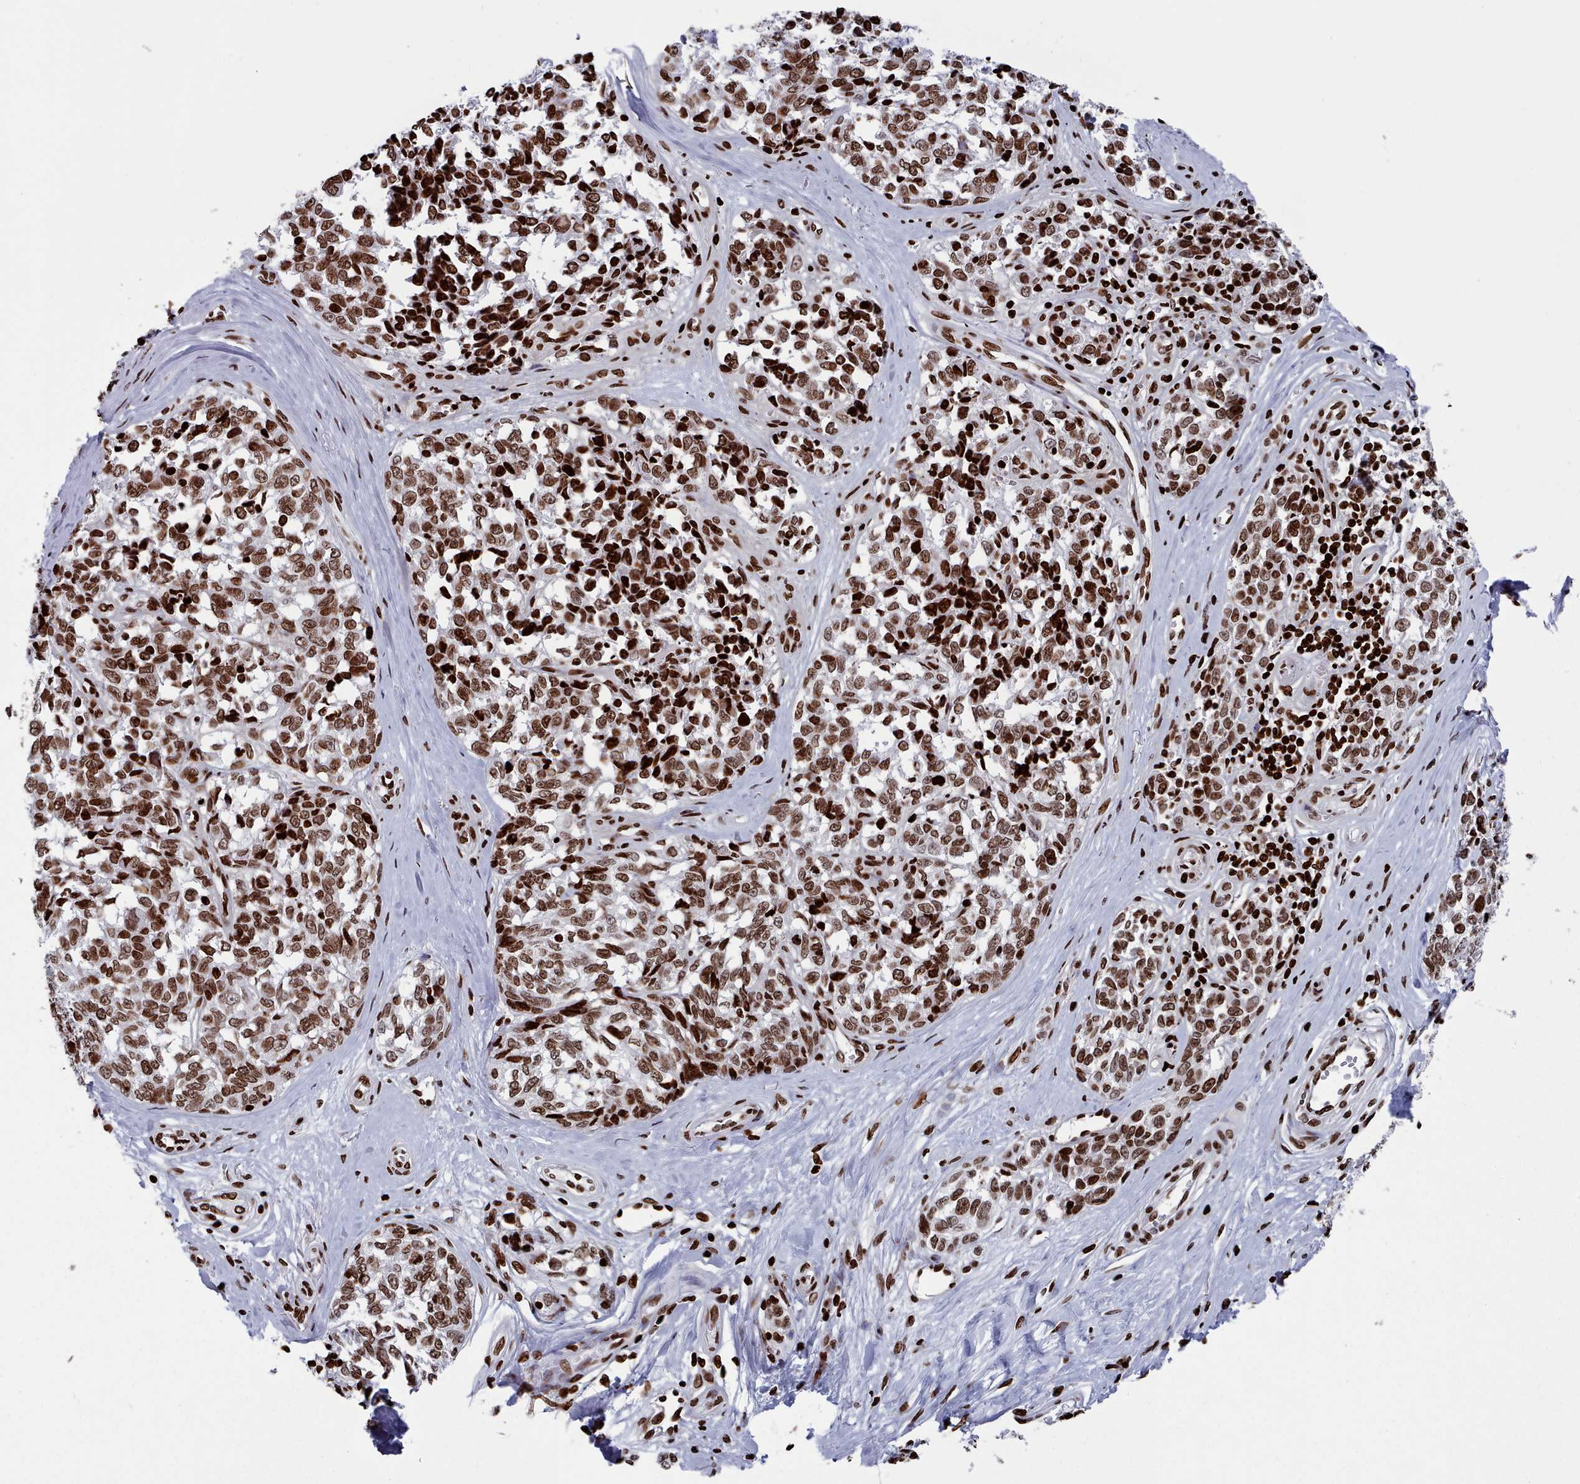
{"staining": {"intensity": "strong", "quantity": ">75%", "location": "cytoplasmic/membranous,nuclear"}, "tissue": "melanoma", "cell_type": "Tumor cells", "image_type": "cancer", "snomed": [{"axis": "morphology", "description": "Normal tissue, NOS"}, {"axis": "morphology", "description": "Malignant melanoma, NOS"}, {"axis": "topography", "description": "Skin"}], "caption": "High-magnification brightfield microscopy of melanoma stained with DAB (3,3'-diaminobenzidine) (brown) and counterstained with hematoxylin (blue). tumor cells exhibit strong cytoplasmic/membranous and nuclear staining is identified in approximately>75% of cells.", "gene": "PCDHB12", "patient": {"sex": "female", "age": 64}}